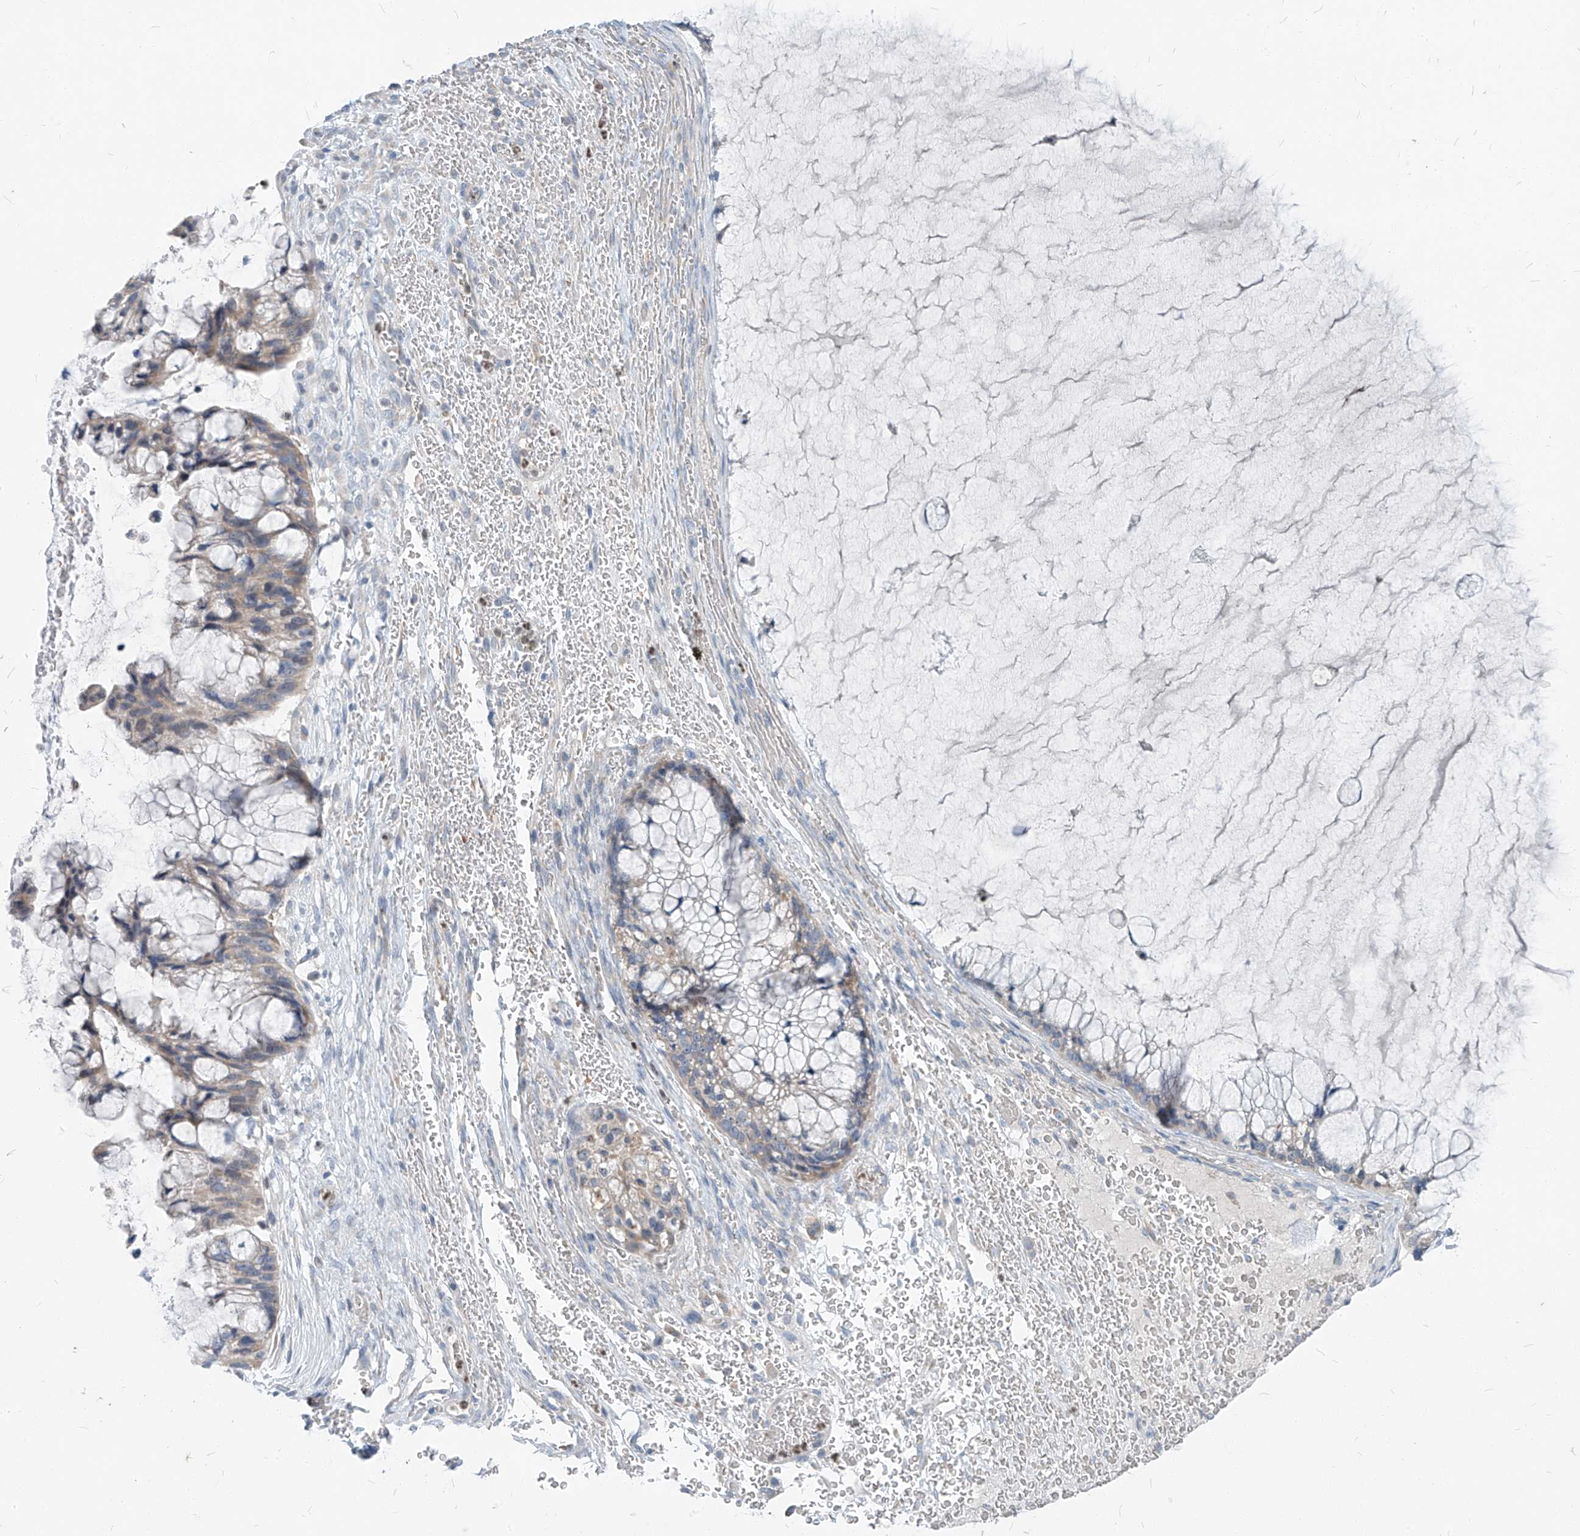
{"staining": {"intensity": "weak", "quantity": "<25%", "location": "cytoplasmic/membranous"}, "tissue": "ovarian cancer", "cell_type": "Tumor cells", "image_type": "cancer", "snomed": [{"axis": "morphology", "description": "Cystadenocarcinoma, mucinous, NOS"}, {"axis": "topography", "description": "Ovary"}], "caption": "This is an immunohistochemistry micrograph of mucinous cystadenocarcinoma (ovarian). There is no expression in tumor cells.", "gene": "CHMP2B", "patient": {"sex": "female", "age": 37}}